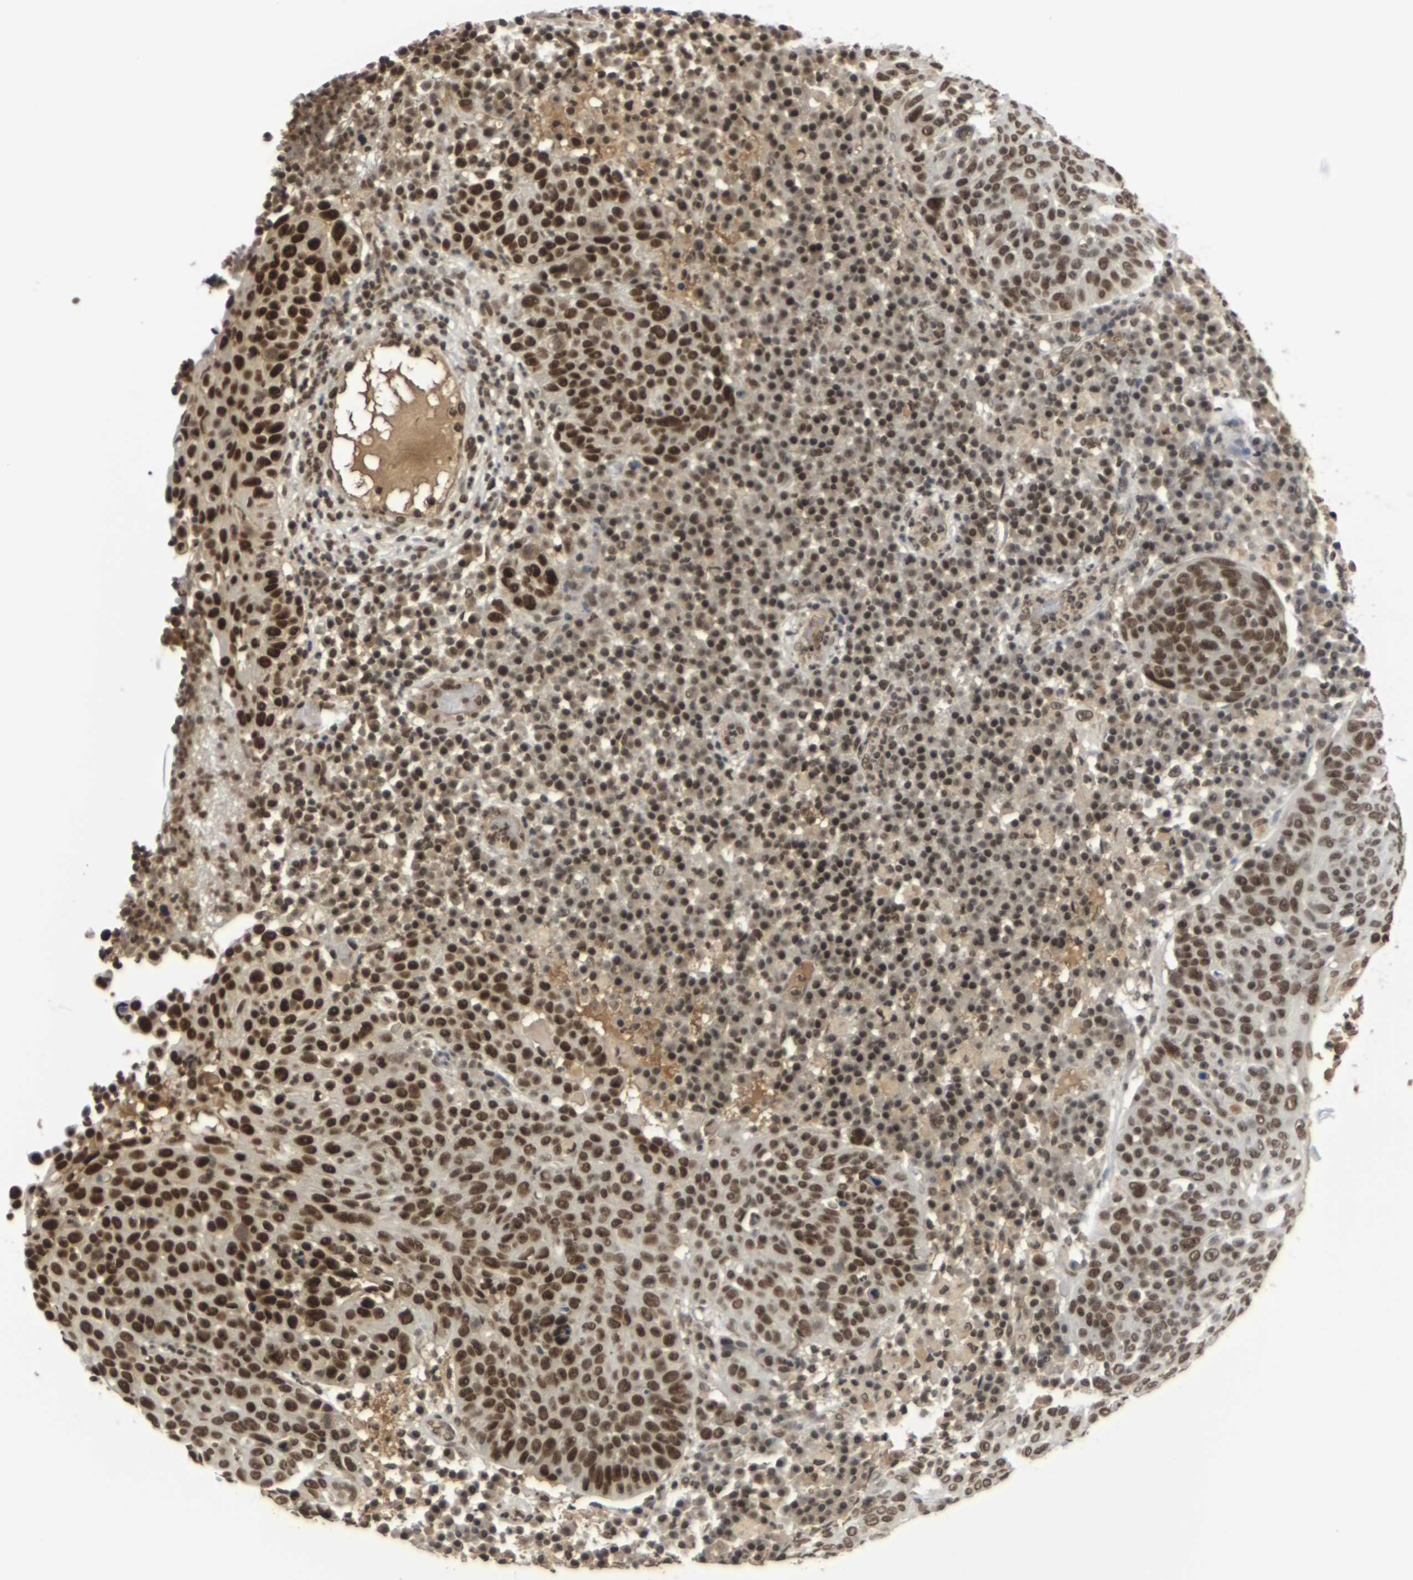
{"staining": {"intensity": "strong", "quantity": ">75%", "location": "nuclear"}, "tissue": "skin cancer", "cell_type": "Tumor cells", "image_type": "cancer", "snomed": [{"axis": "morphology", "description": "Squamous cell carcinoma in situ, NOS"}, {"axis": "morphology", "description": "Squamous cell carcinoma, NOS"}, {"axis": "topography", "description": "Skin"}], "caption": "IHC (DAB (3,3'-diaminobenzidine)) staining of skin squamous cell carcinoma in situ displays strong nuclear protein positivity in approximately >75% of tumor cells.", "gene": "NELFA", "patient": {"sex": "male", "age": 93}}